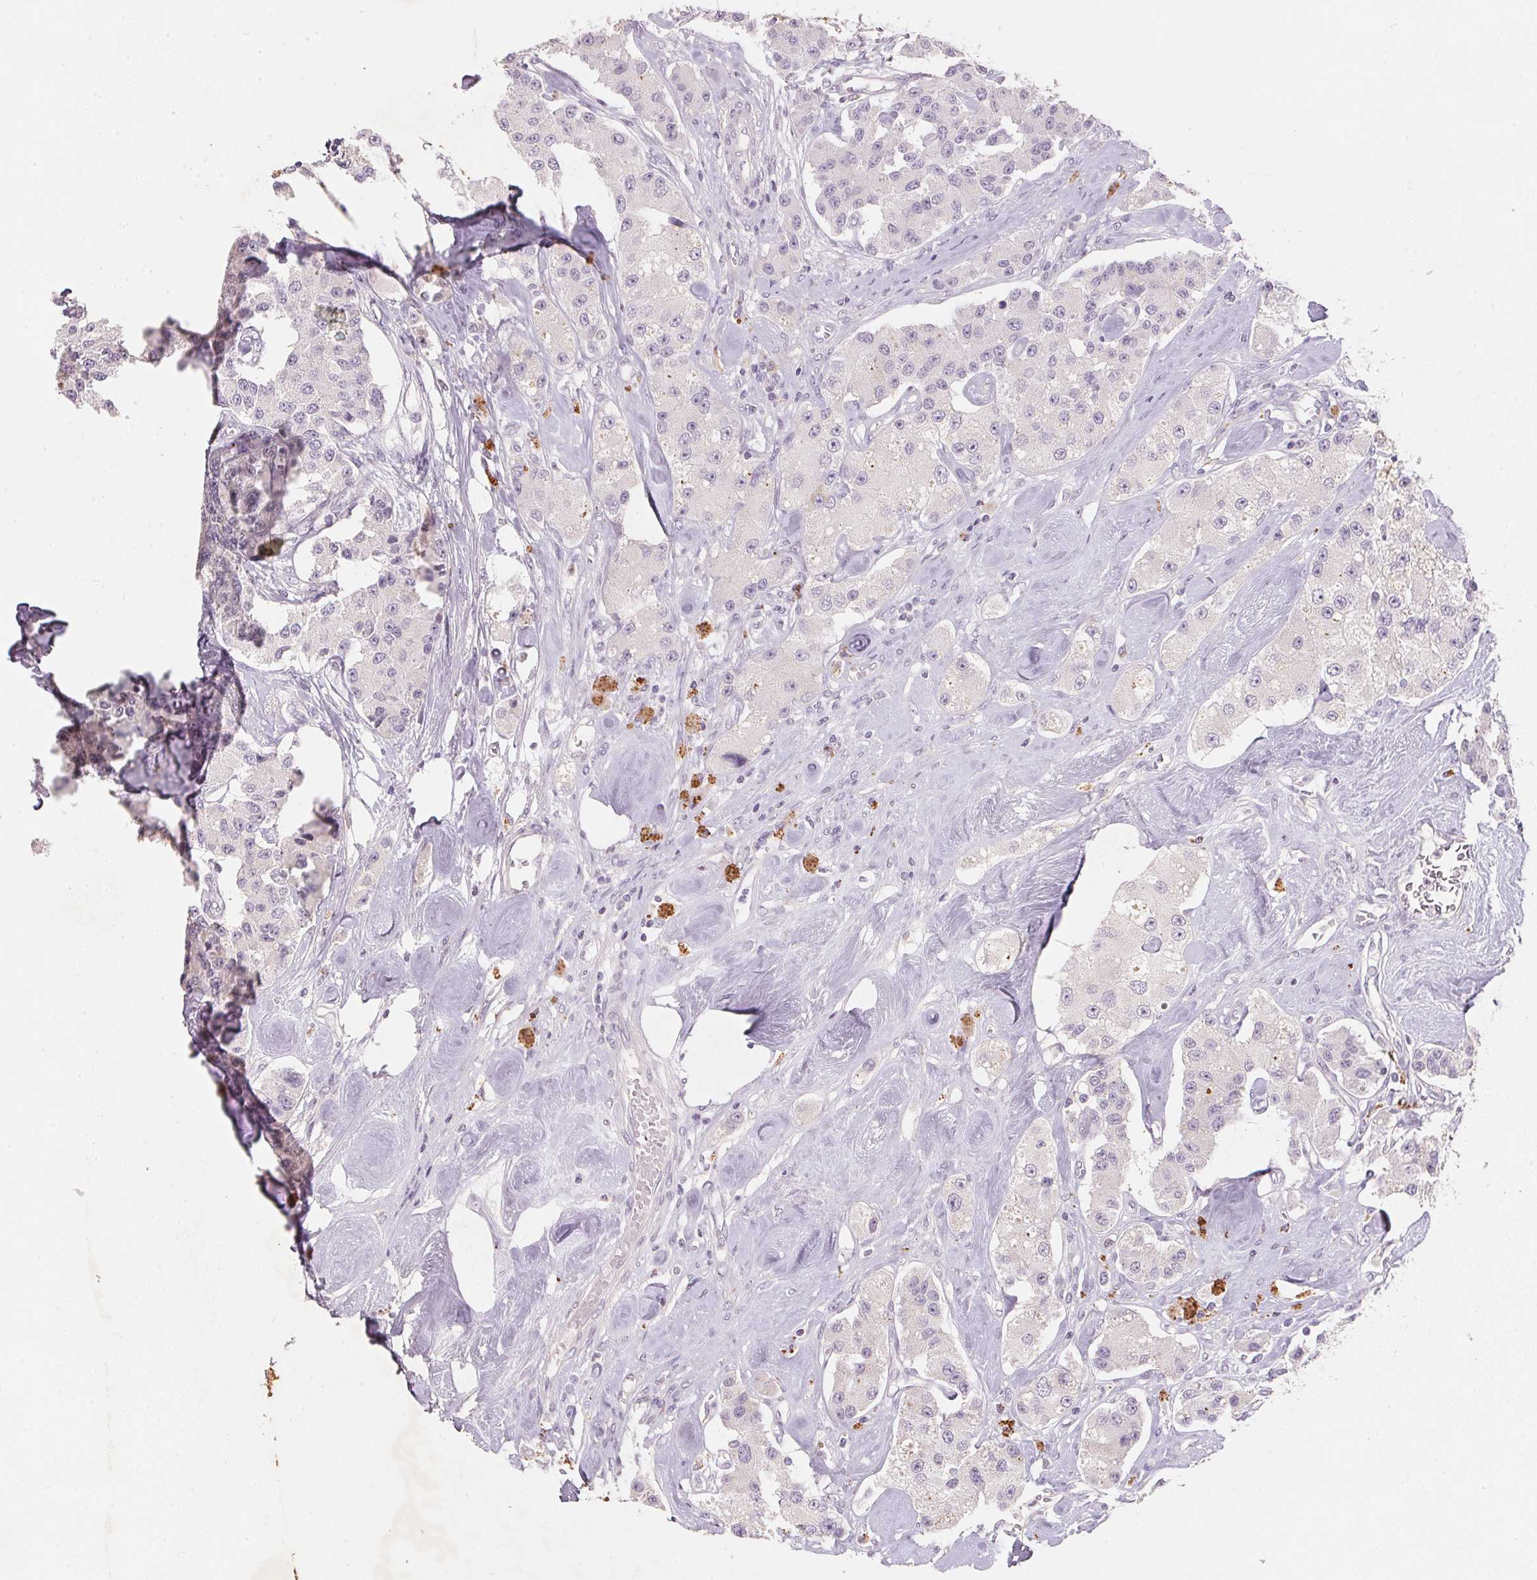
{"staining": {"intensity": "negative", "quantity": "none", "location": "none"}, "tissue": "carcinoid", "cell_type": "Tumor cells", "image_type": "cancer", "snomed": [{"axis": "morphology", "description": "Carcinoid, malignant, NOS"}, {"axis": "topography", "description": "Pancreas"}], "caption": "Micrograph shows no protein staining in tumor cells of carcinoid tissue.", "gene": "CXCL5", "patient": {"sex": "male", "age": 41}}